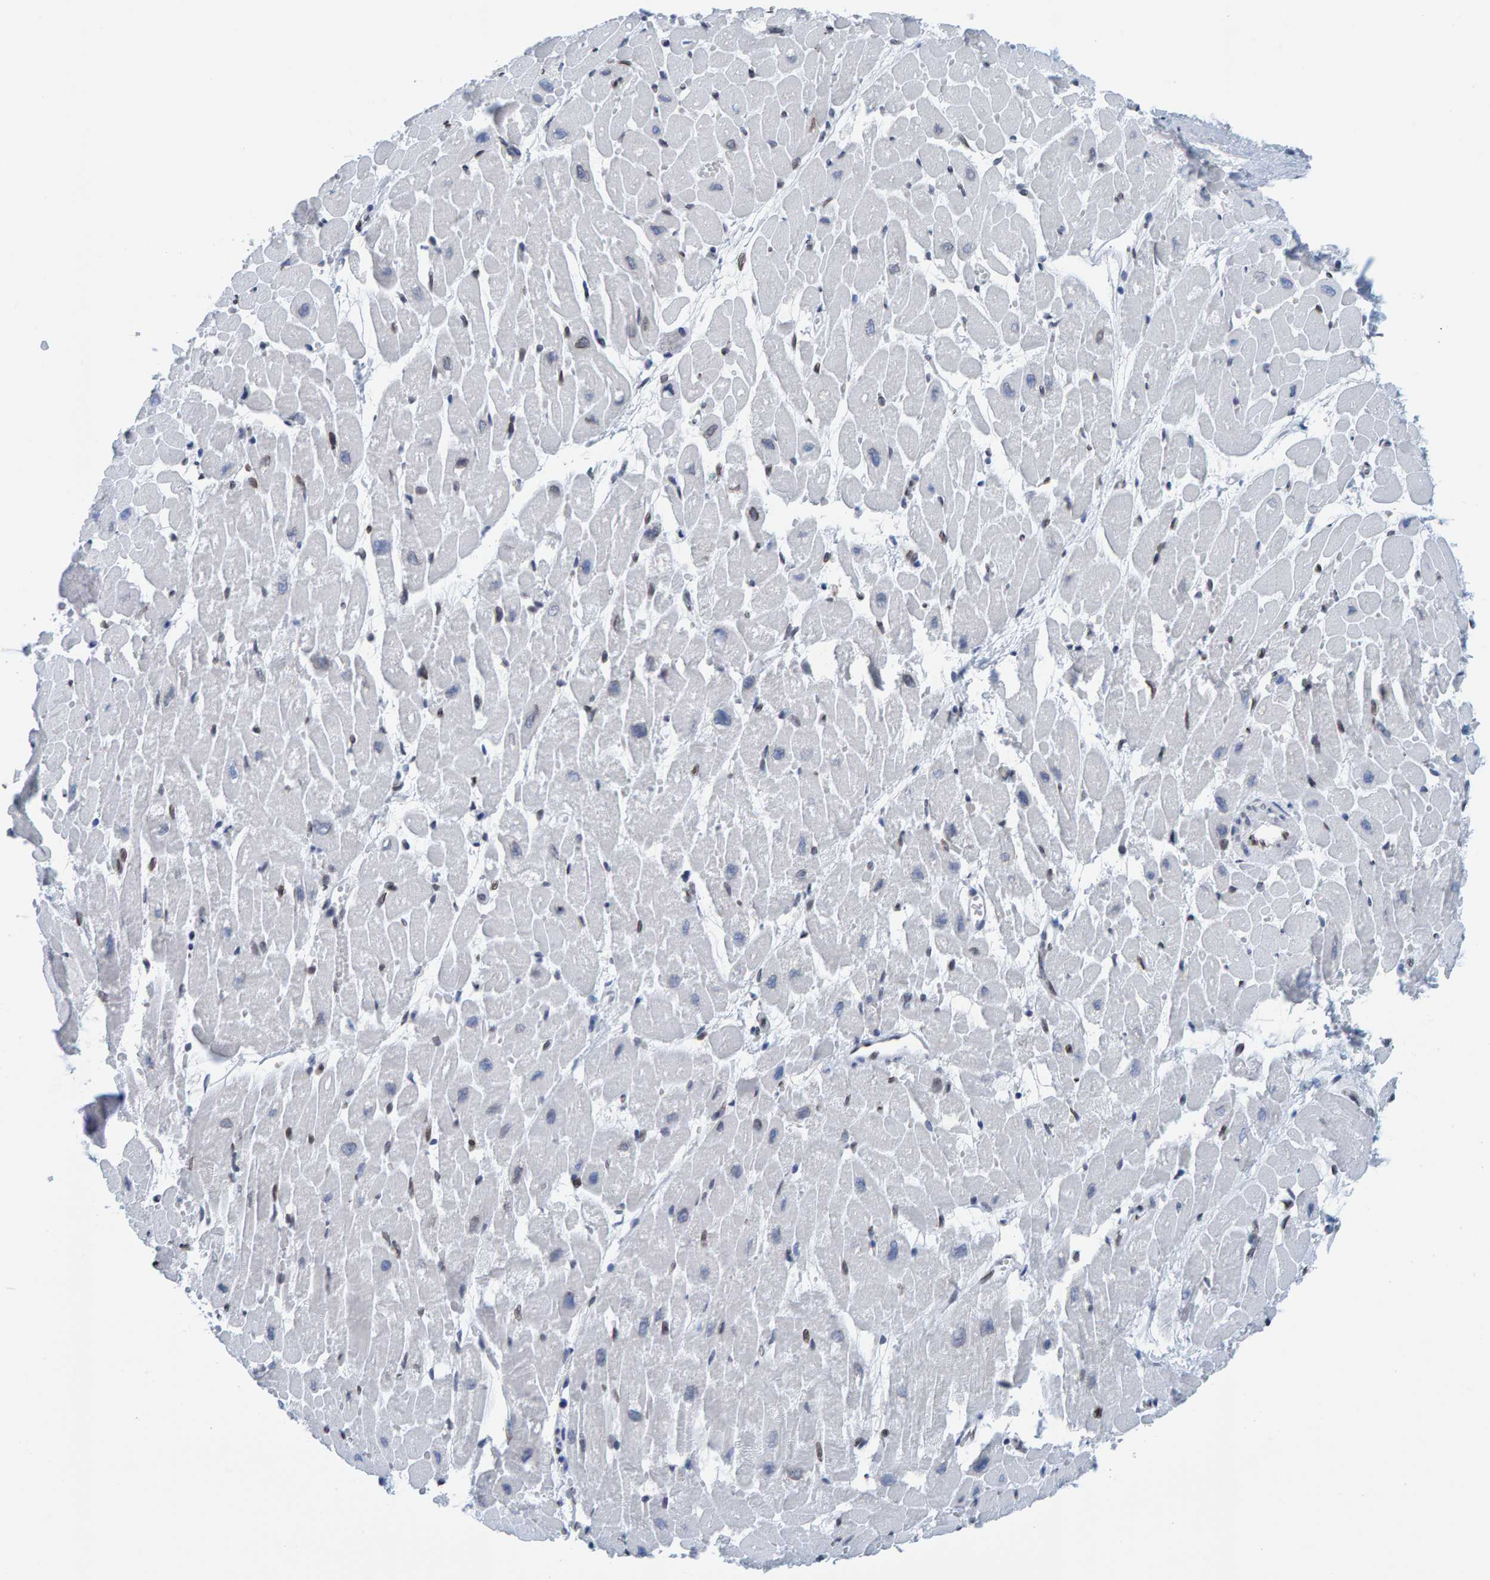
{"staining": {"intensity": "weak", "quantity": "<25%", "location": "nuclear"}, "tissue": "heart muscle", "cell_type": "Cardiomyocytes", "image_type": "normal", "snomed": [{"axis": "morphology", "description": "Normal tissue, NOS"}, {"axis": "topography", "description": "Heart"}], "caption": "DAB (3,3'-diaminobenzidine) immunohistochemical staining of unremarkable heart muscle displays no significant staining in cardiomyocytes.", "gene": "LMNB2", "patient": {"sex": "male", "age": 45}}